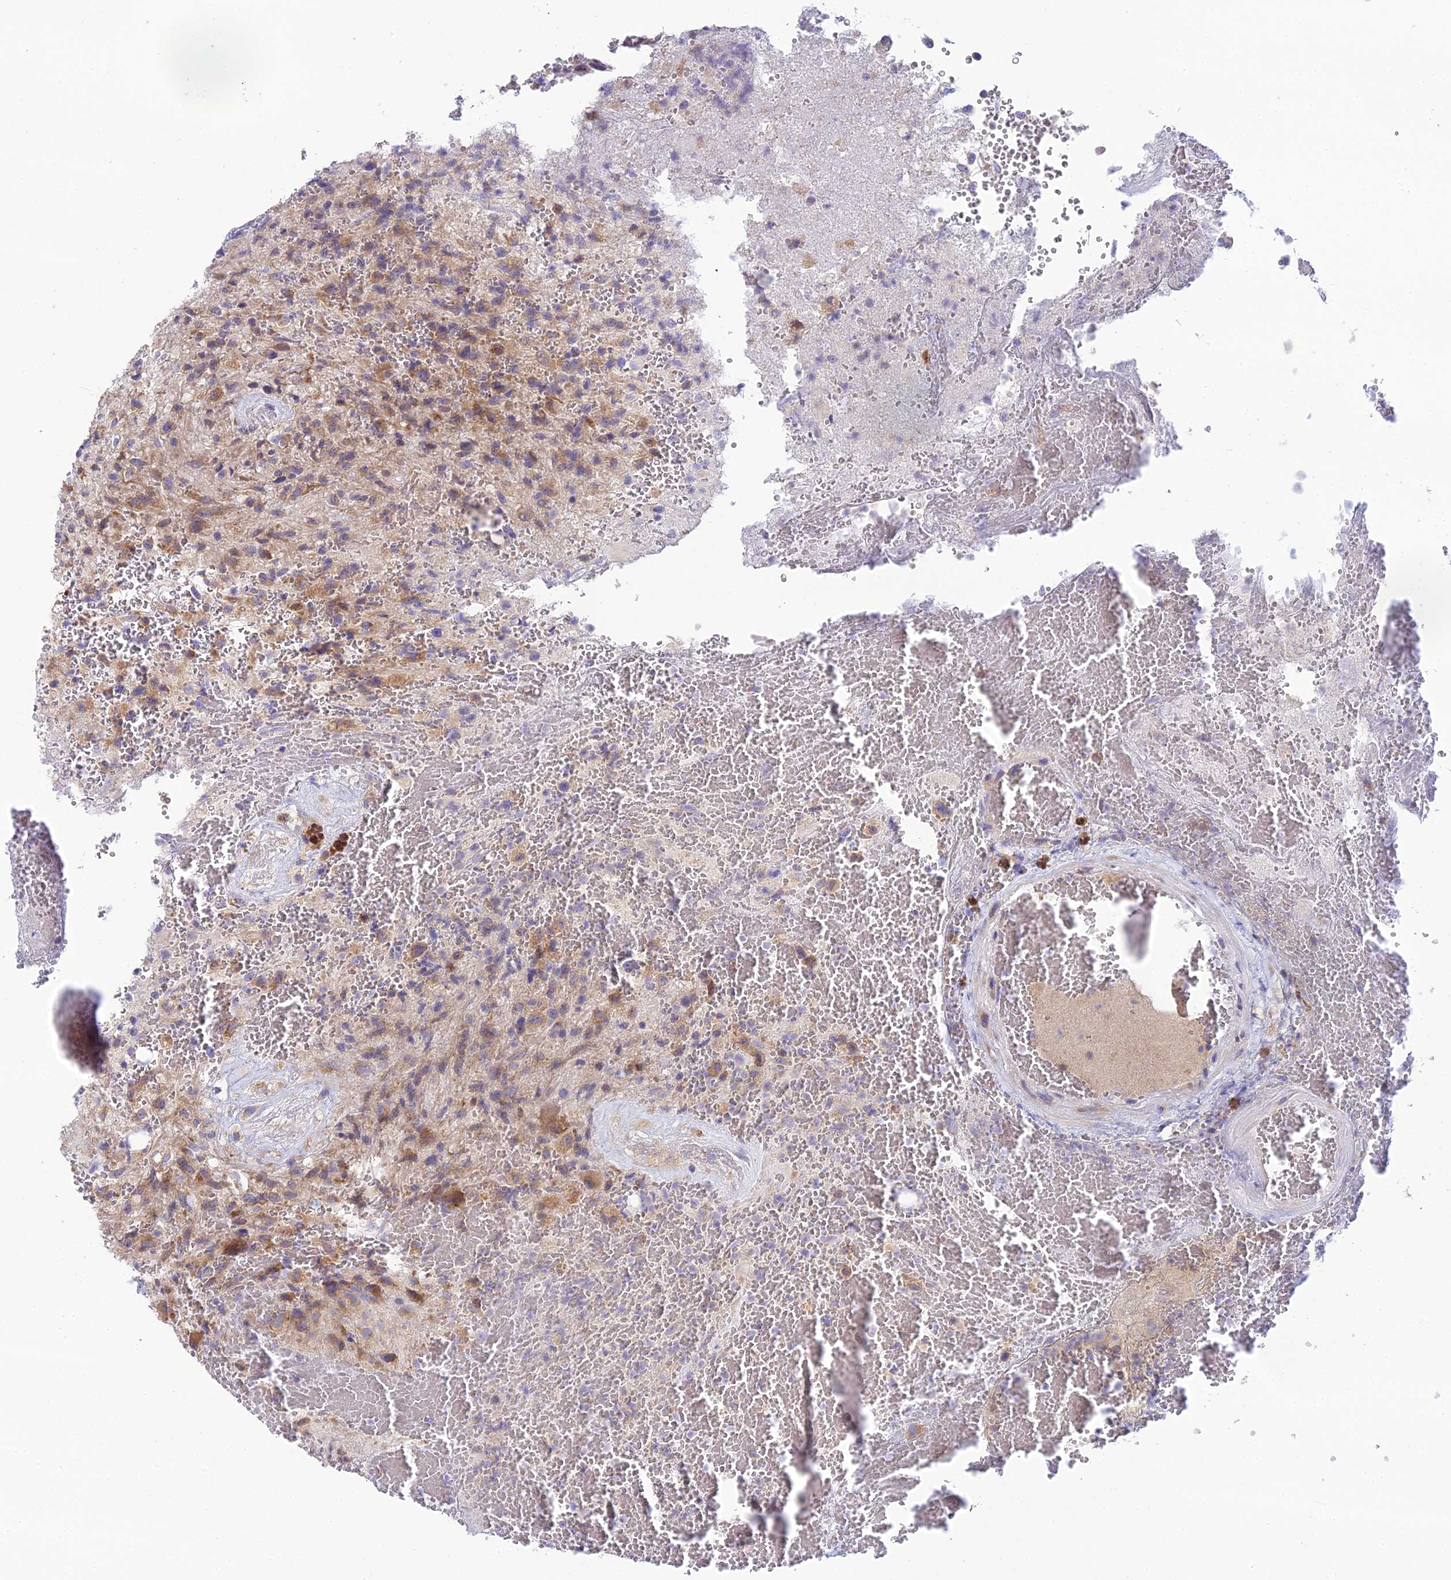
{"staining": {"intensity": "moderate", "quantity": "<25%", "location": "cytoplasmic/membranous"}, "tissue": "glioma", "cell_type": "Tumor cells", "image_type": "cancer", "snomed": [{"axis": "morphology", "description": "Glioma, malignant, High grade"}, {"axis": "topography", "description": "Brain"}], "caption": "An immunohistochemistry (IHC) image of tumor tissue is shown. Protein staining in brown highlights moderate cytoplasmic/membranous positivity in glioma within tumor cells.", "gene": "CLCN7", "patient": {"sex": "male", "age": 56}}